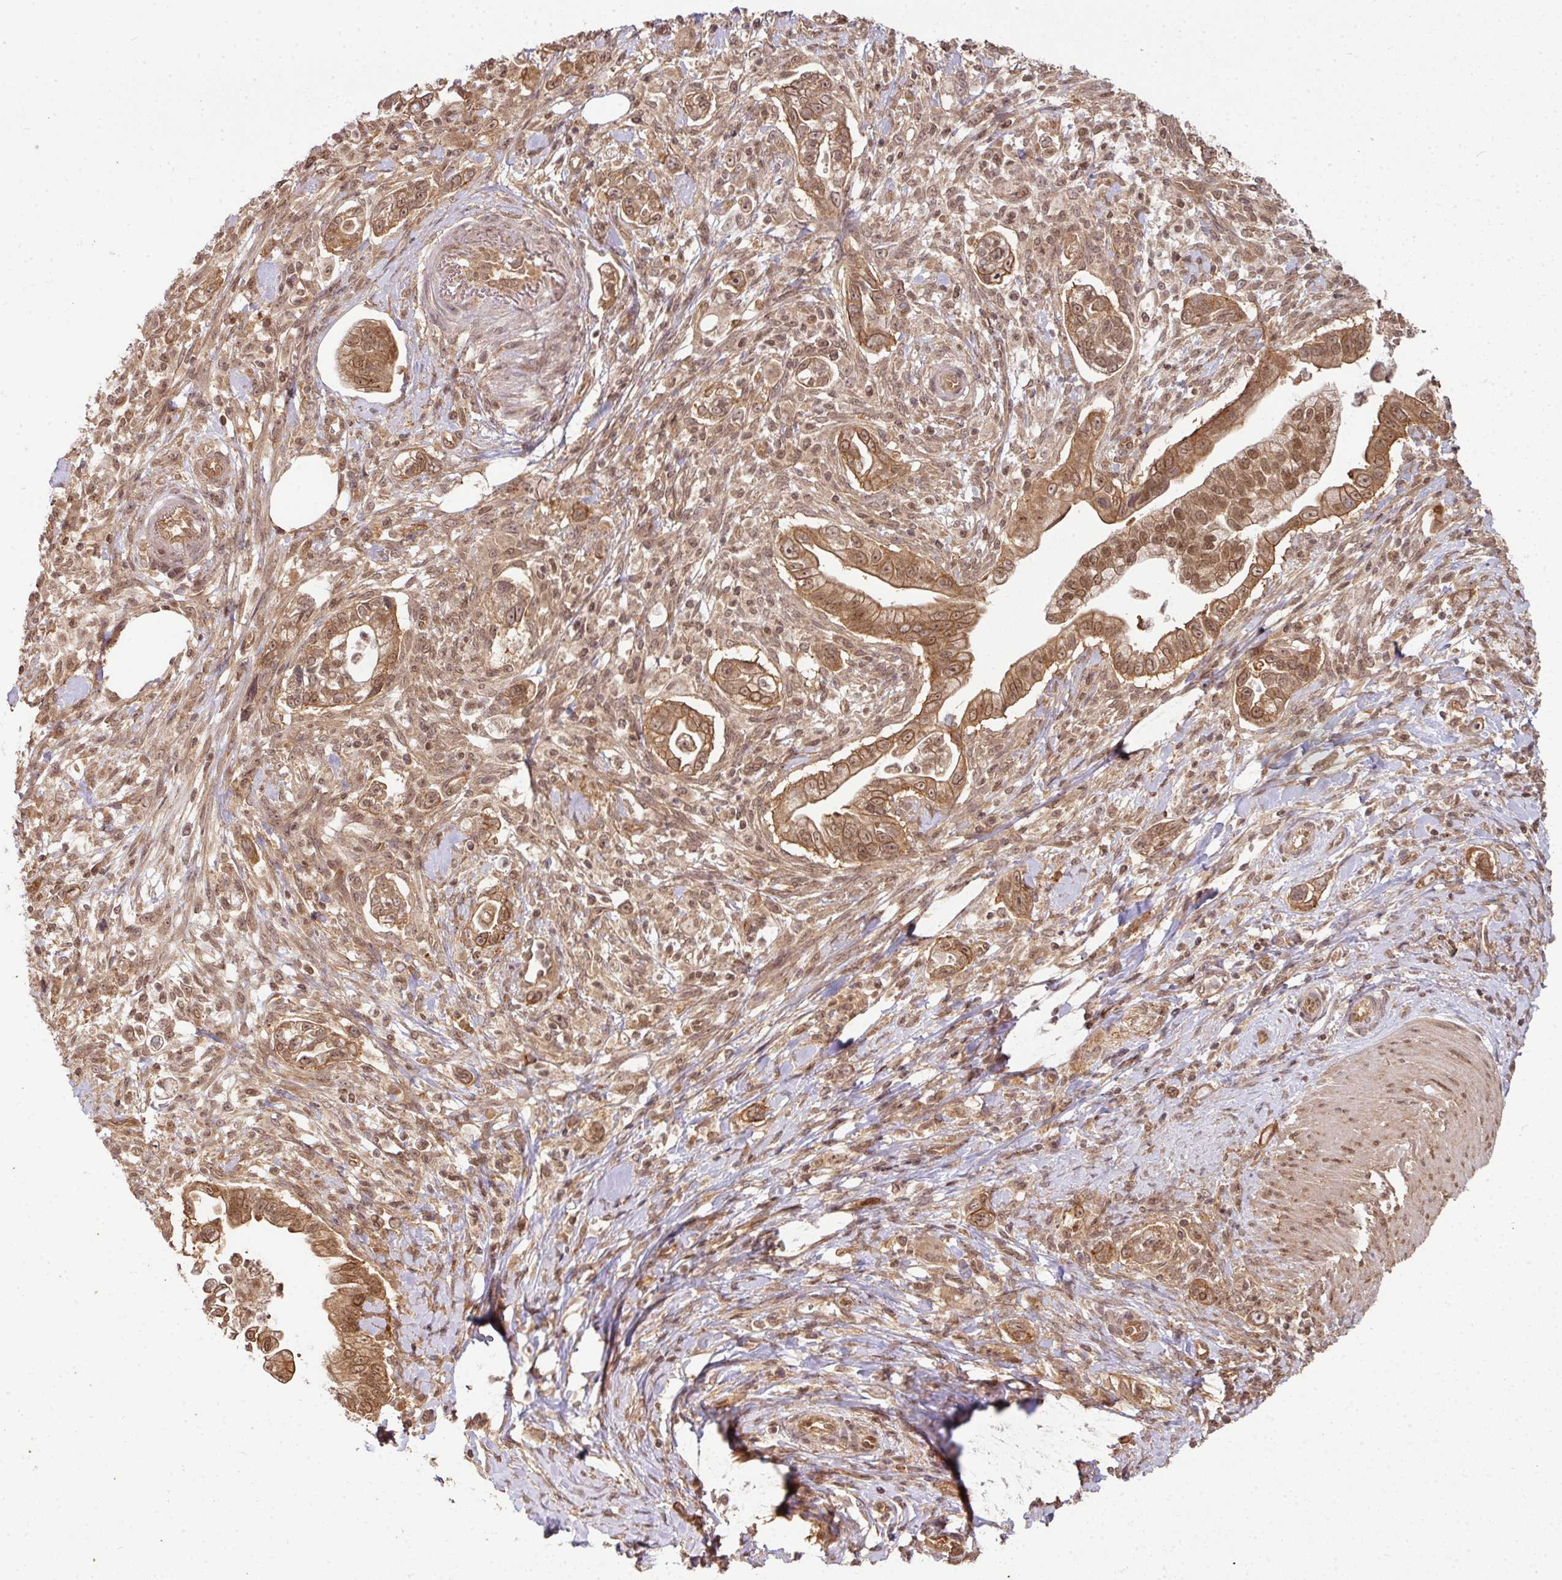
{"staining": {"intensity": "moderate", "quantity": ">75%", "location": "cytoplasmic/membranous,nuclear"}, "tissue": "pancreatic cancer", "cell_type": "Tumor cells", "image_type": "cancer", "snomed": [{"axis": "morphology", "description": "Adenocarcinoma, NOS"}, {"axis": "topography", "description": "Pancreas"}], "caption": "Protein expression analysis of human pancreatic cancer reveals moderate cytoplasmic/membranous and nuclear staining in about >75% of tumor cells.", "gene": "ANKRD18A", "patient": {"sex": "male", "age": 70}}